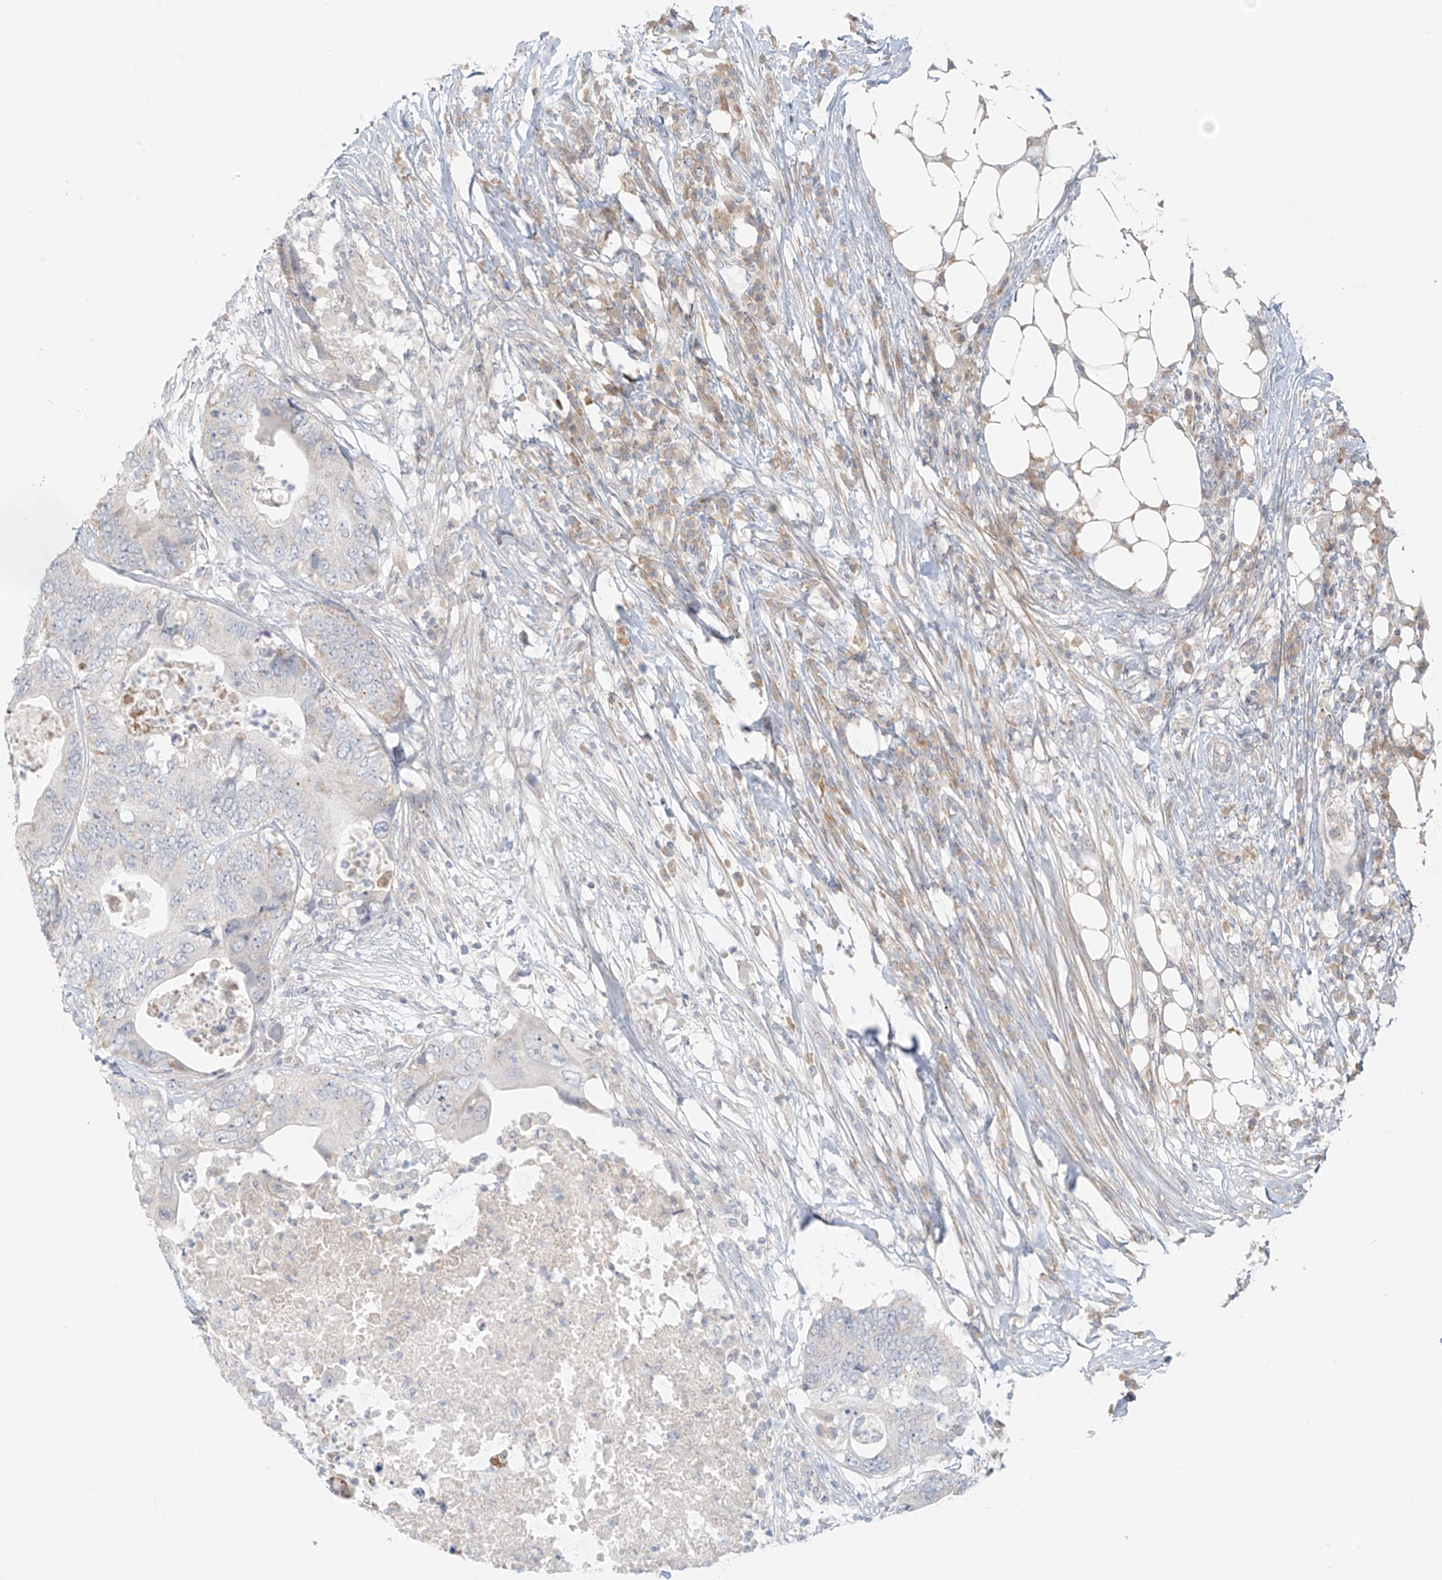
{"staining": {"intensity": "negative", "quantity": "none", "location": "none"}, "tissue": "colorectal cancer", "cell_type": "Tumor cells", "image_type": "cancer", "snomed": [{"axis": "morphology", "description": "Adenocarcinoma, NOS"}, {"axis": "topography", "description": "Colon"}], "caption": "Colorectal cancer was stained to show a protein in brown. There is no significant positivity in tumor cells.", "gene": "UST", "patient": {"sex": "male", "age": 71}}